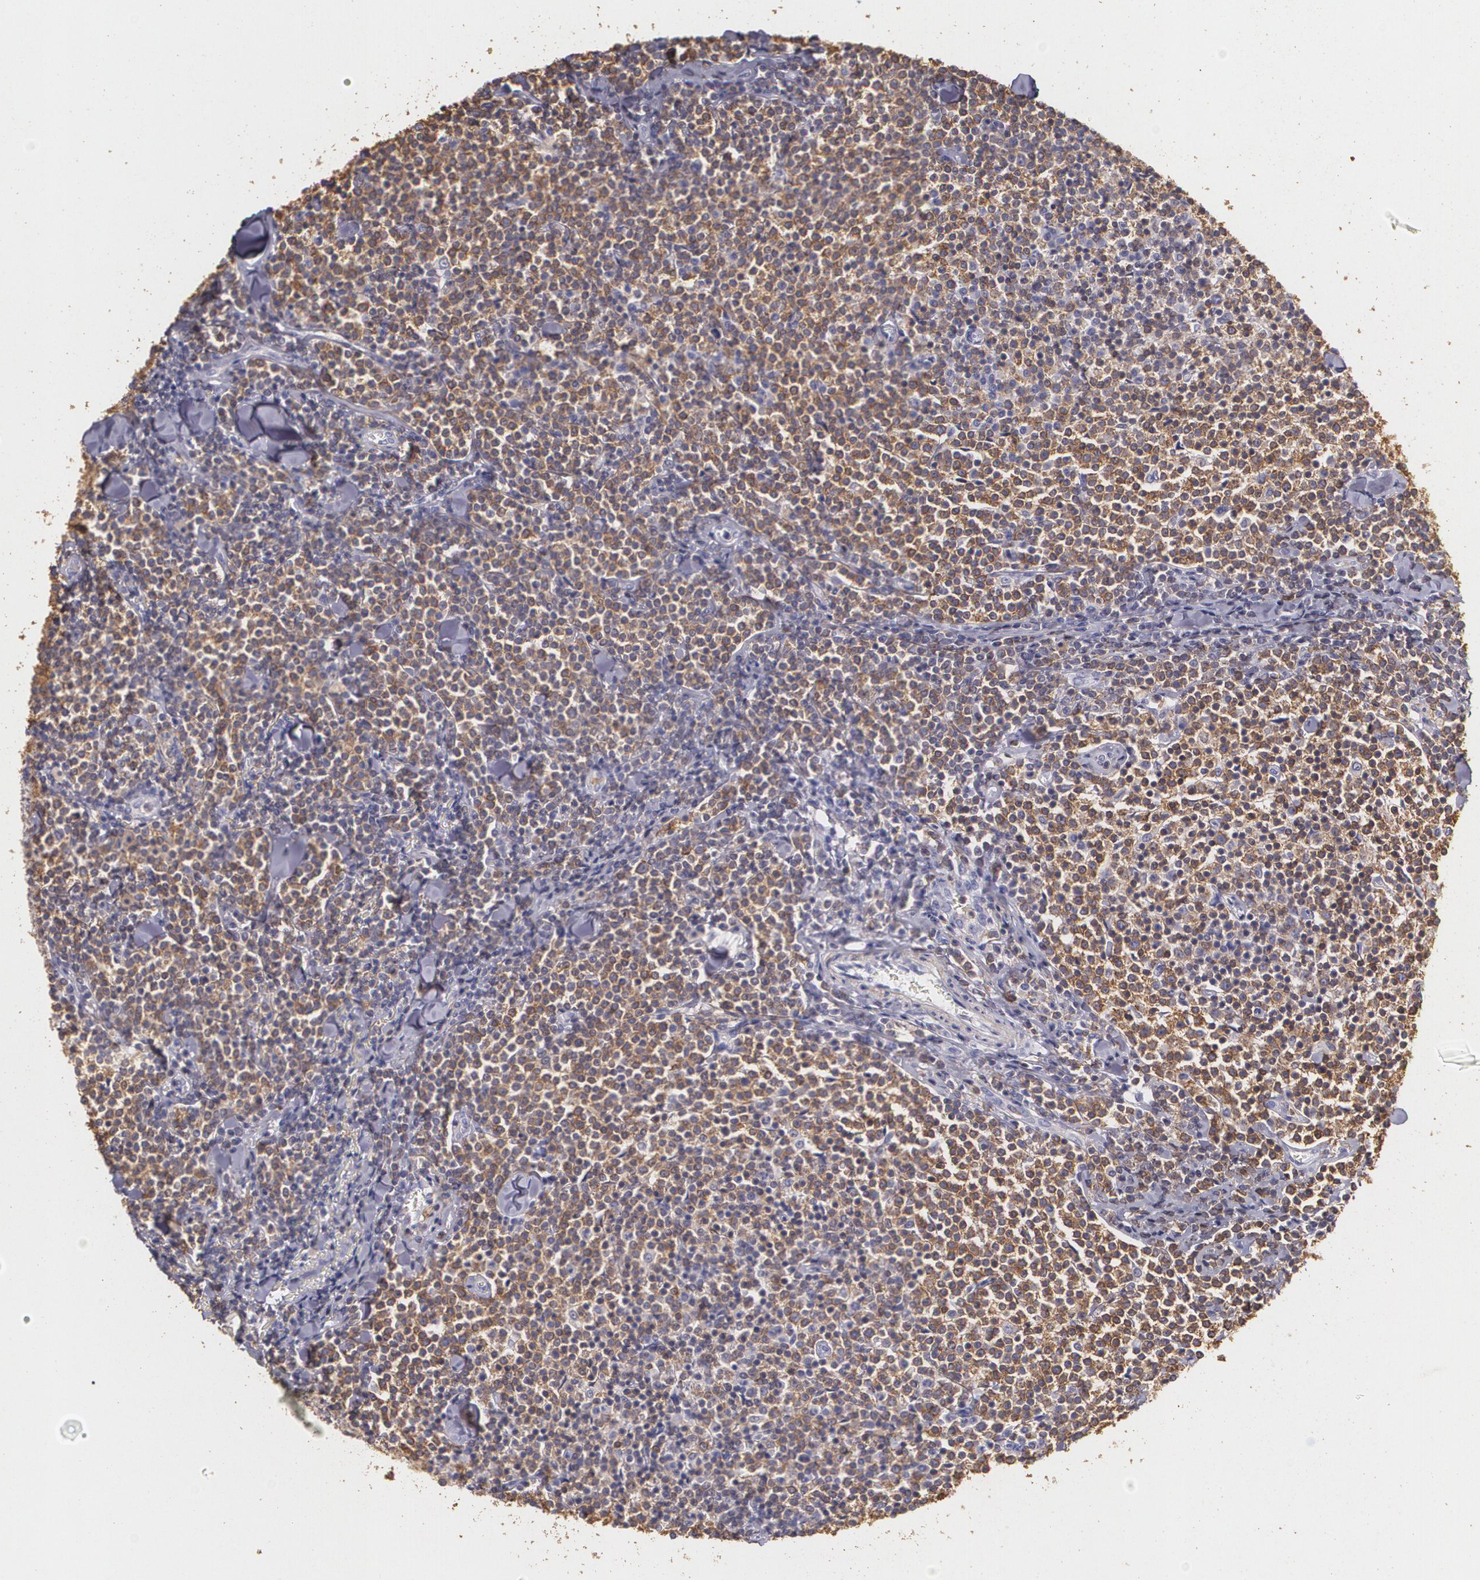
{"staining": {"intensity": "moderate", "quantity": ">75%", "location": "cytoplasmic/membranous"}, "tissue": "lymphoma", "cell_type": "Tumor cells", "image_type": "cancer", "snomed": [{"axis": "morphology", "description": "Malignant lymphoma, non-Hodgkin's type, Low grade"}, {"axis": "topography", "description": "Soft tissue"}], "caption": "Immunohistochemical staining of human lymphoma reveals medium levels of moderate cytoplasmic/membranous protein expression in about >75% of tumor cells. (brown staining indicates protein expression, while blue staining denotes nuclei).", "gene": "TGFBR1", "patient": {"sex": "male", "age": 92}}